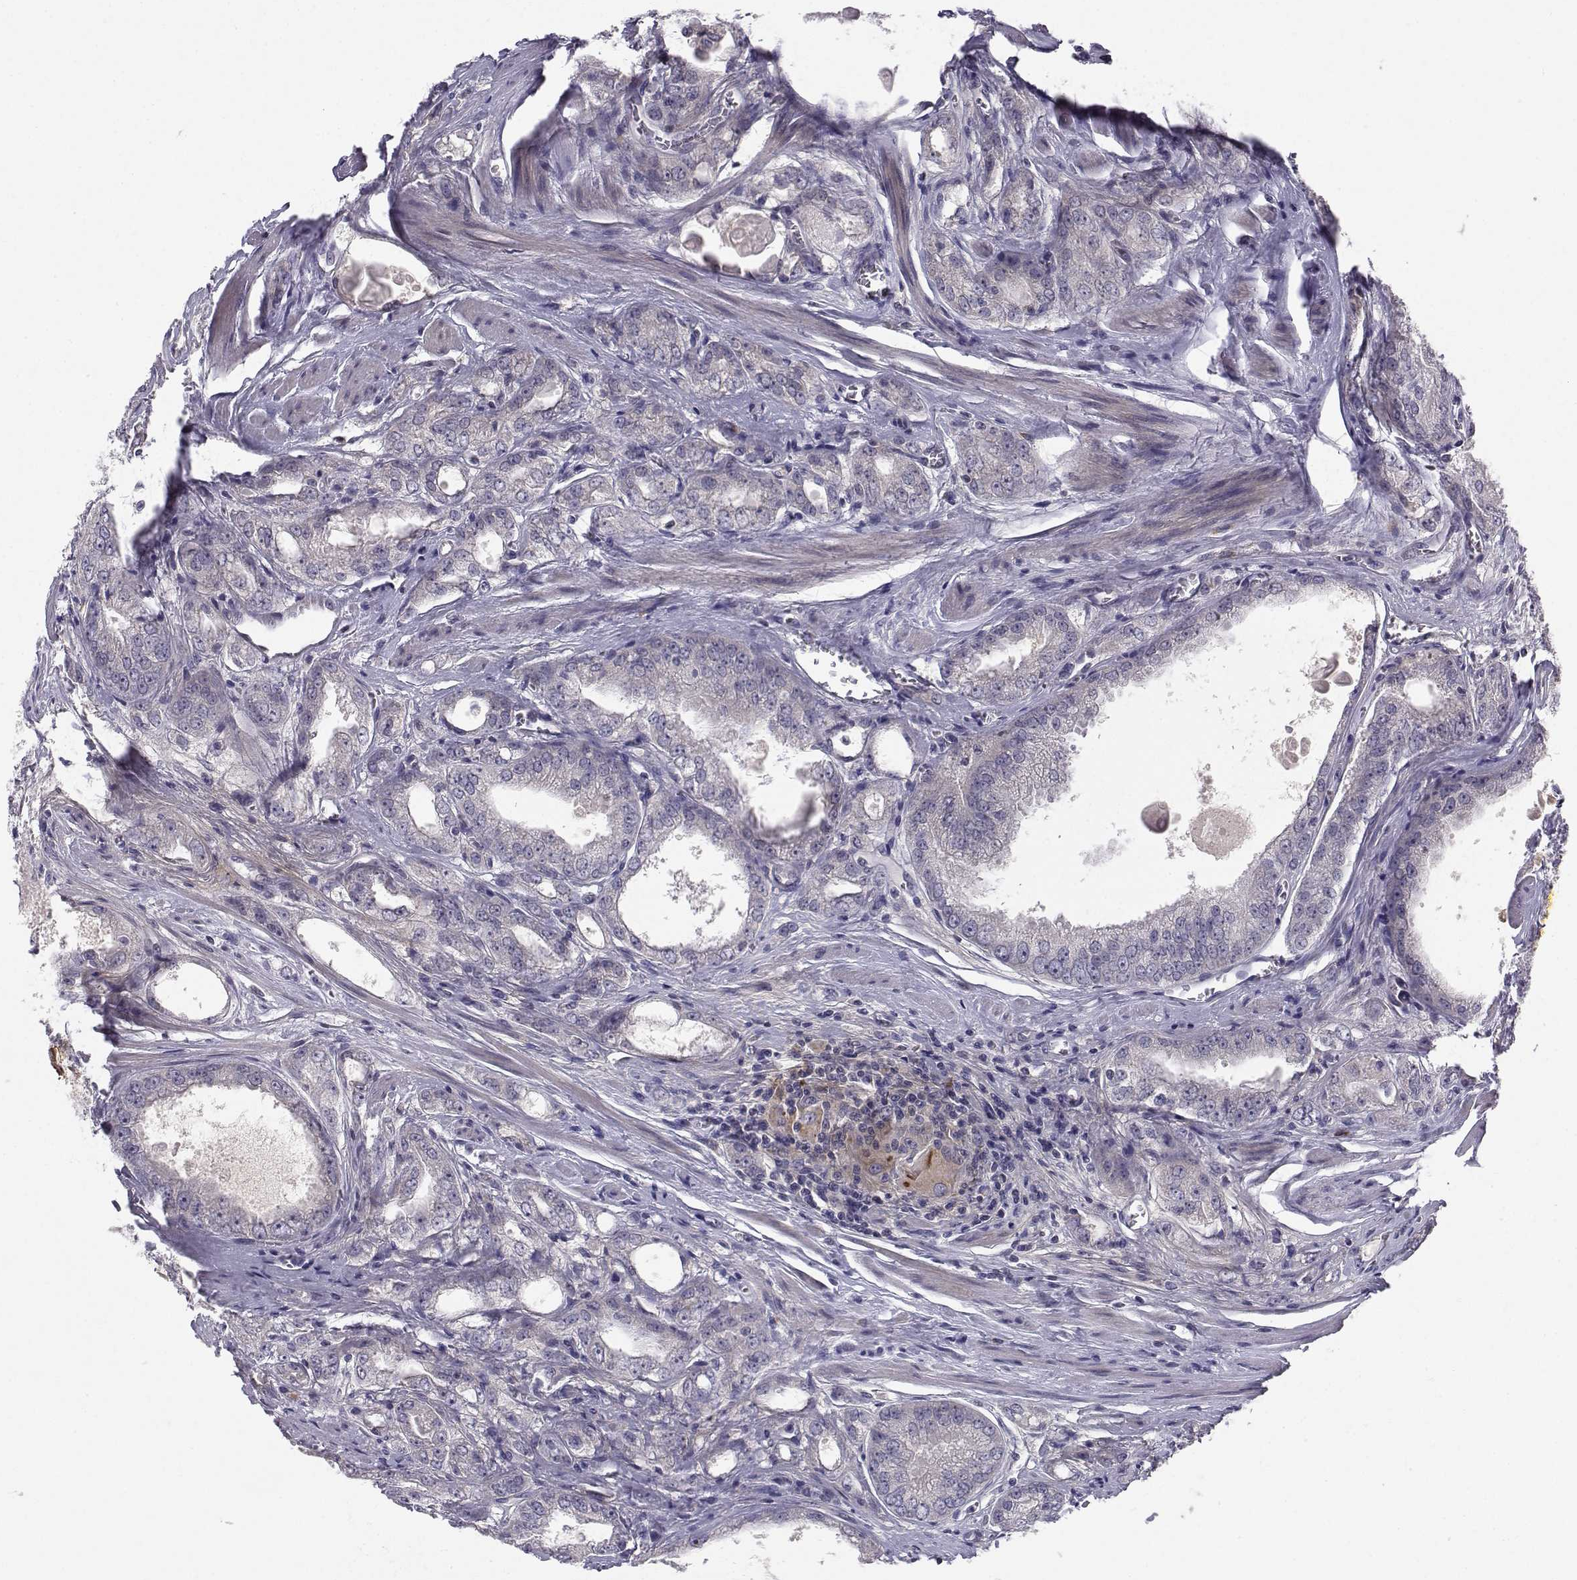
{"staining": {"intensity": "negative", "quantity": "none", "location": "none"}, "tissue": "prostate cancer", "cell_type": "Tumor cells", "image_type": "cancer", "snomed": [{"axis": "morphology", "description": "Adenocarcinoma, NOS"}, {"axis": "morphology", "description": "Adenocarcinoma, High grade"}, {"axis": "topography", "description": "Prostate"}], "caption": "DAB immunohistochemical staining of human prostate cancer (adenocarcinoma (high-grade)) exhibits no significant expression in tumor cells.", "gene": "PEX5L", "patient": {"sex": "male", "age": 70}}